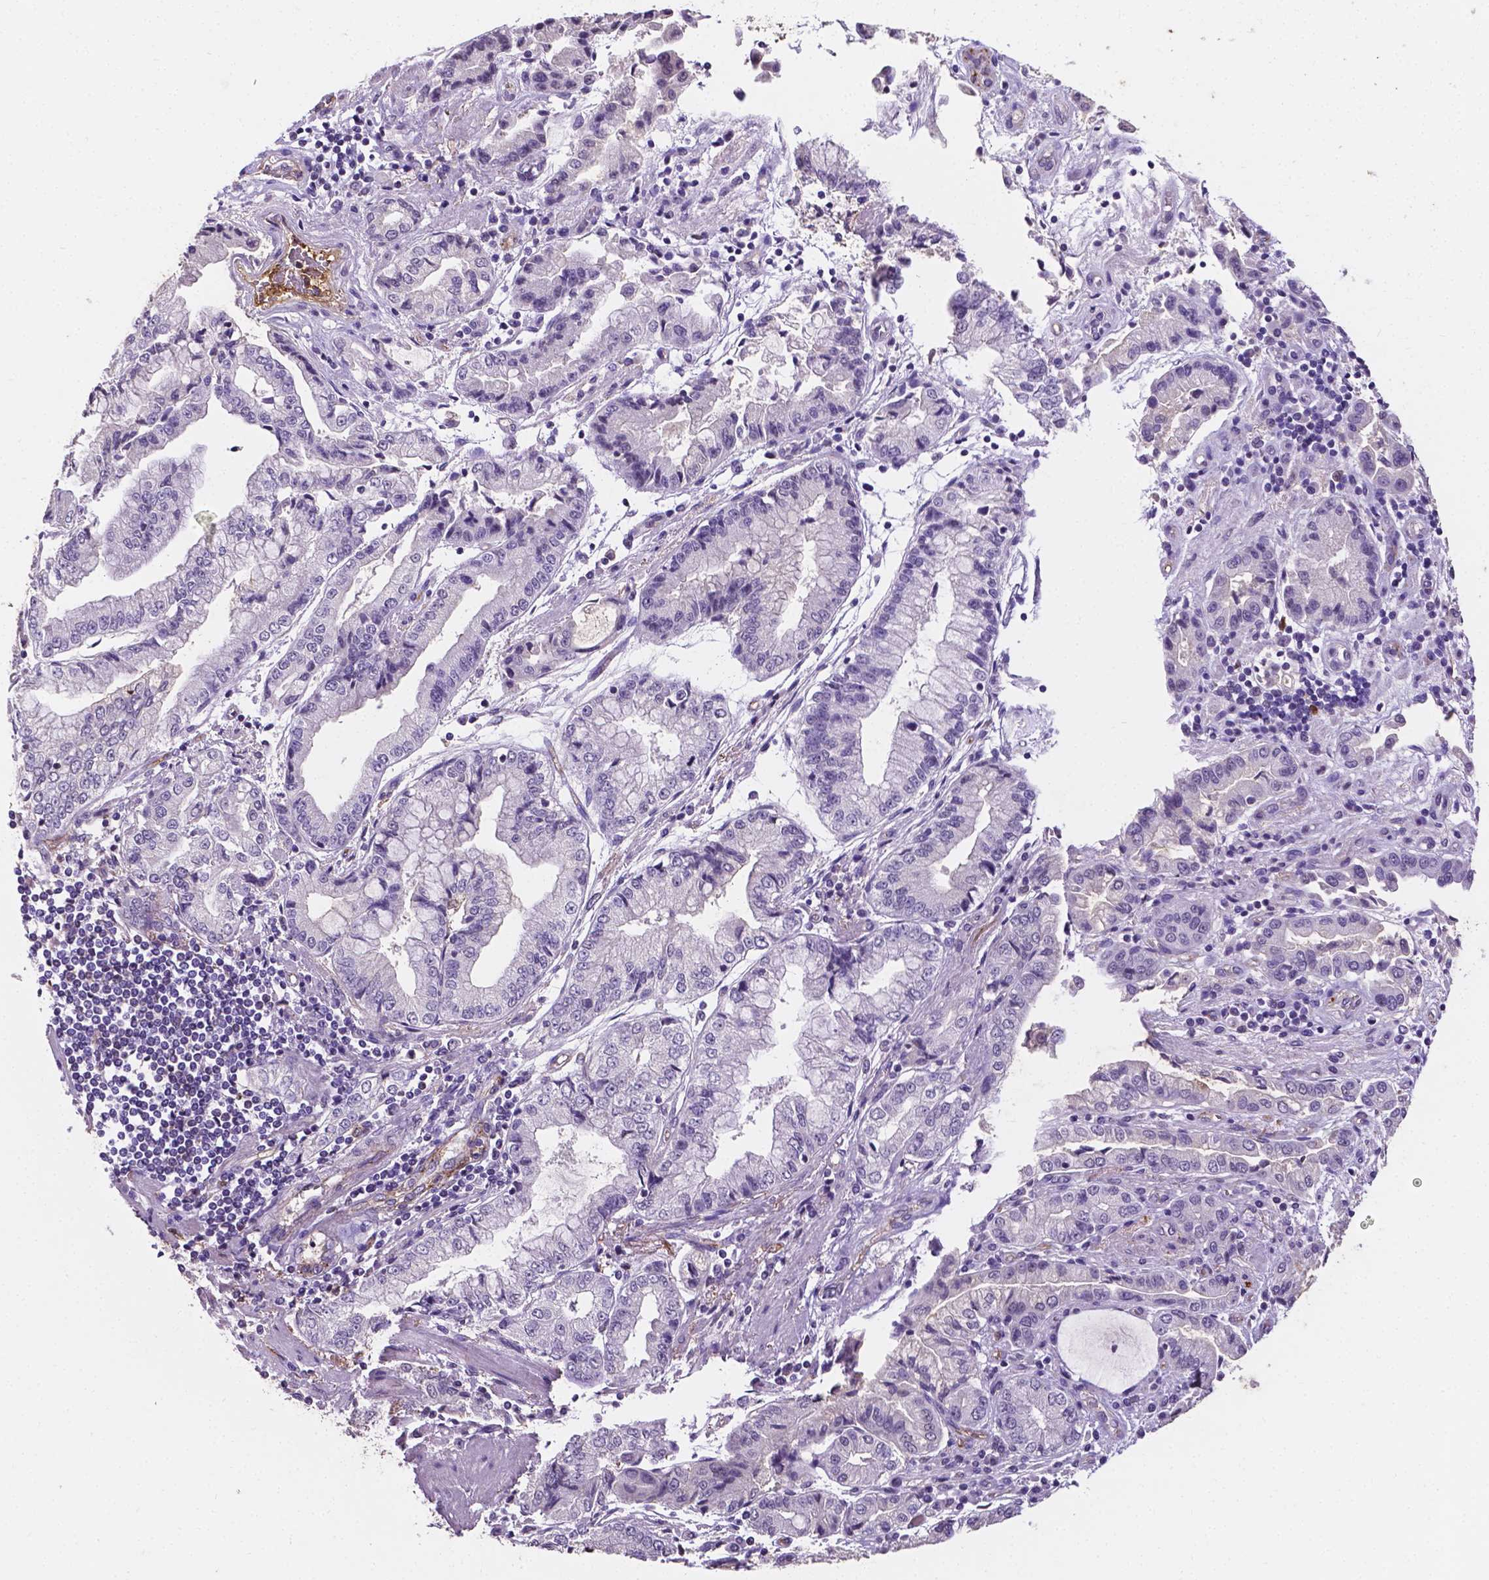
{"staining": {"intensity": "negative", "quantity": "none", "location": "none"}, "tissue": "stomach cancer", "cell_type": "Tumor cells", "image_type": "cancer", "snomed": [{"axis": "morphology", "description": "Adenocarcinoma, NOS"}, {"axis": "topography", "description": "Stomach, upper"}], "caption": "Tumor cells show no significant expression in stomach cancer. The staining is performed using DAB brown chromogen with nuclei counter-stained in using hematoxylin.", "gene": "APOE", "patient": {"sex": "female", "age": 74}}